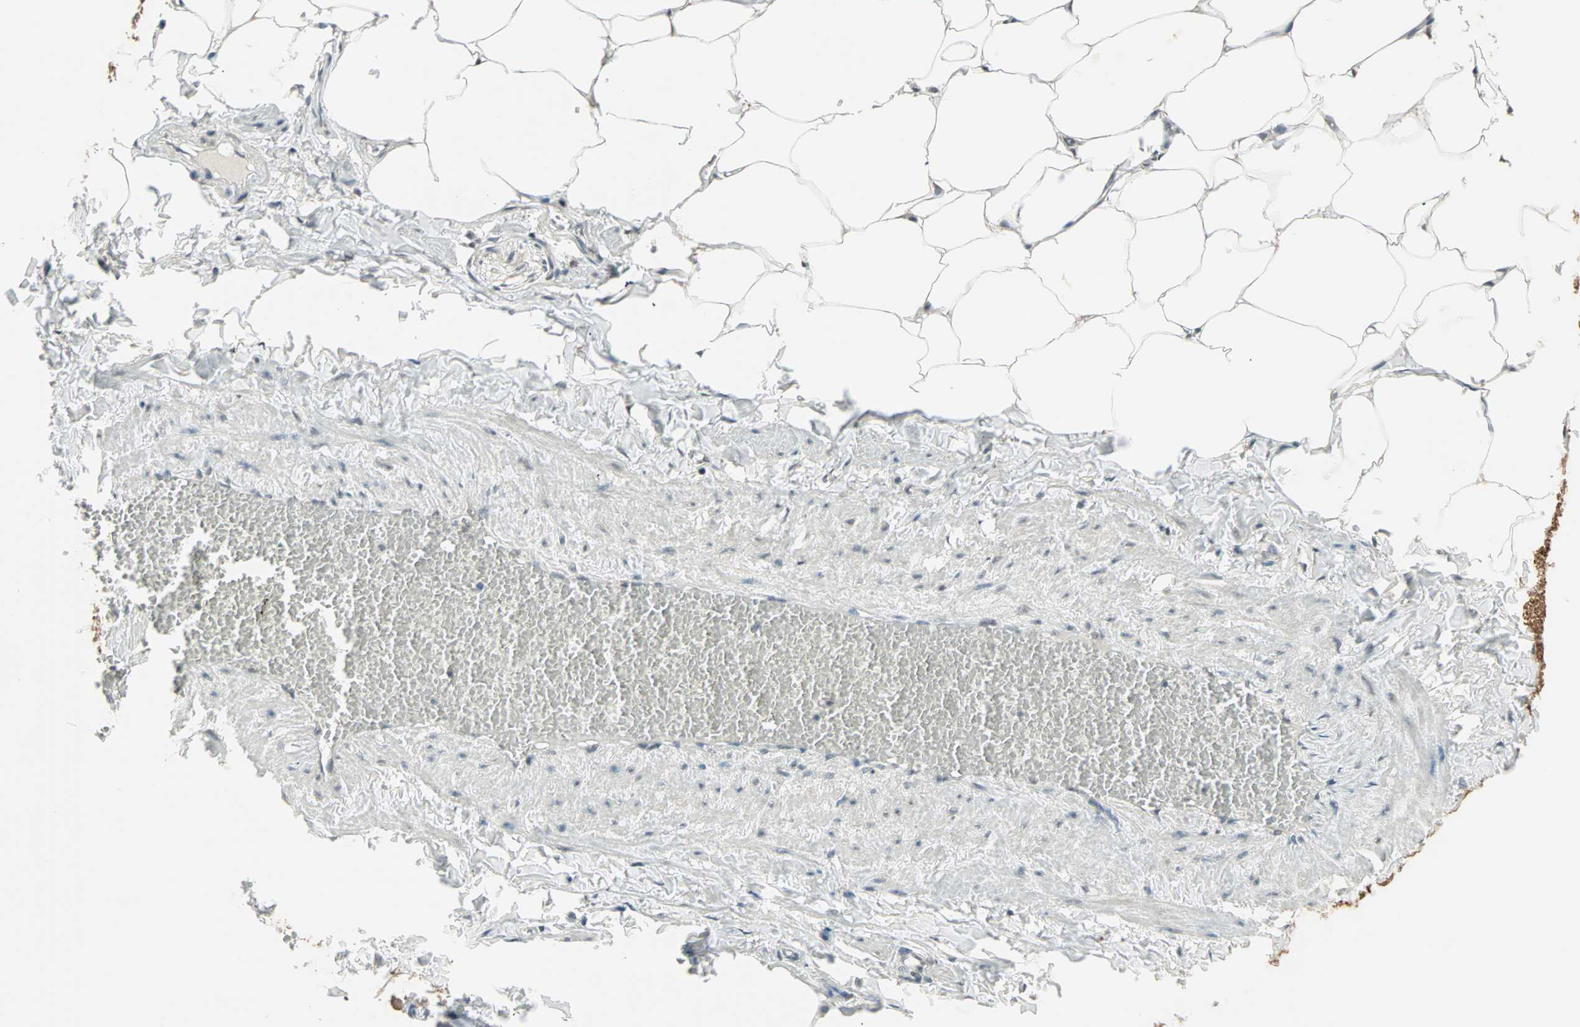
{"staining": {"intensity": "moderate", "quantity": "25%-75%", "location": "nuclear"}, "tissue": "adipose tissue", "cell_type": "Adipocytes", "image_type": "normal", "snomed": [{"axis": "morphology", "description": "Normal tissue, NOS"}, {"axis": "topography", "description": "Vascular tissue"}], "caption": "This histopathology image shows unremarkable adipose tissue stained with immunohistochemistry to label a protein in brown. The nuclear of adipocytes show moderate positivity for the protein. Nuclei are counter-stained blue.", "gene": "ZNF44", "patient": {"sex": "male", "age": 41}}